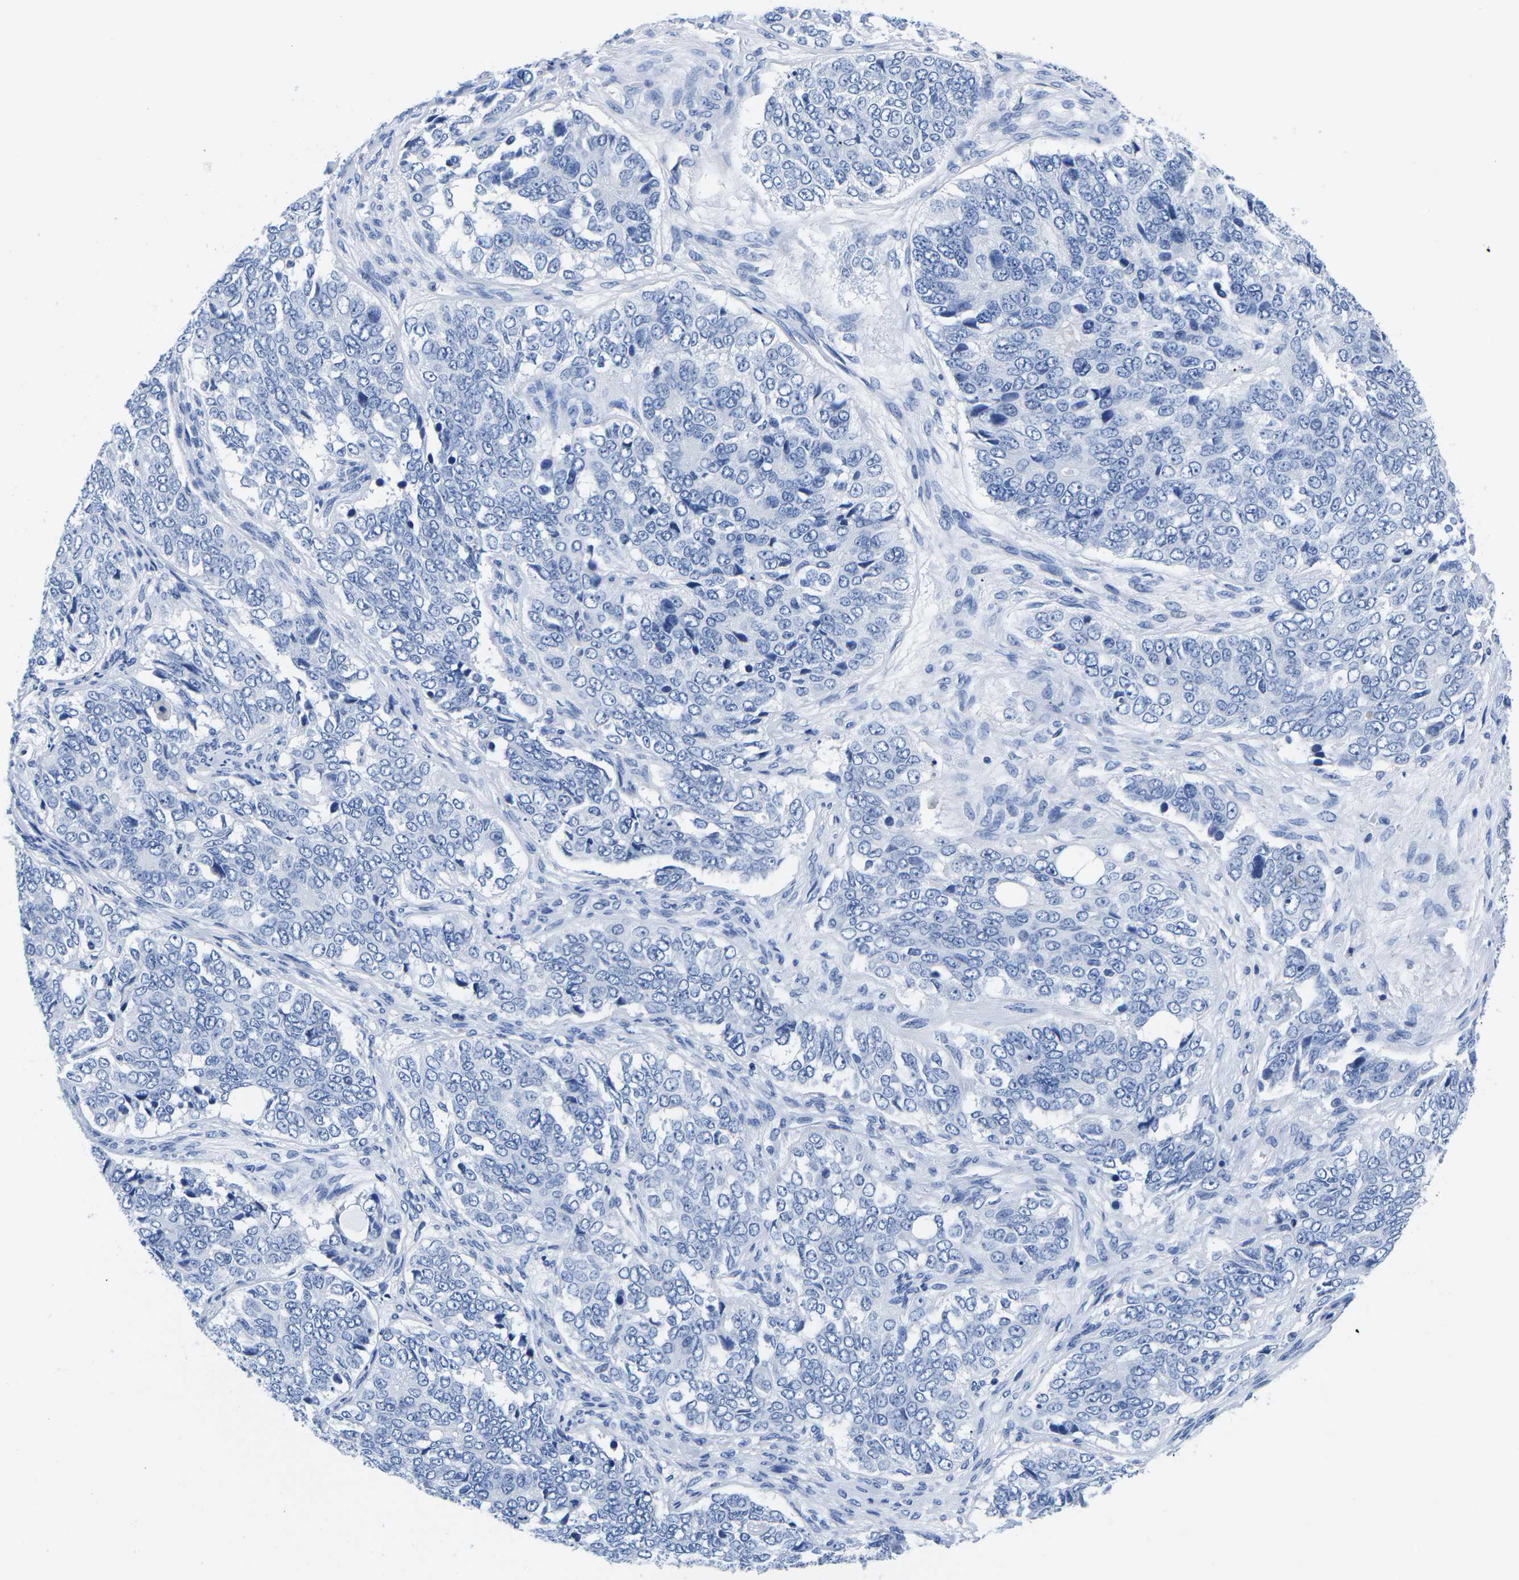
{"staining": {"intensity": "negative", "quantity": "none", "location": "none"}, "tissue": "ovarian cancer", "cell_type": "Tumor cells", "image_type": "cancer", "snomed": [{"axis": "morphology", "description": "Carcinoma, endometroid"}, {"axis": "topography", "description": "Ovary"}], "caption": "Immunohistochemical staining of human ovarian cancer shows no significant staining in tumor cells.", "gene": "CYP1A2", "patient": {"sex": "female", "age": 51}}